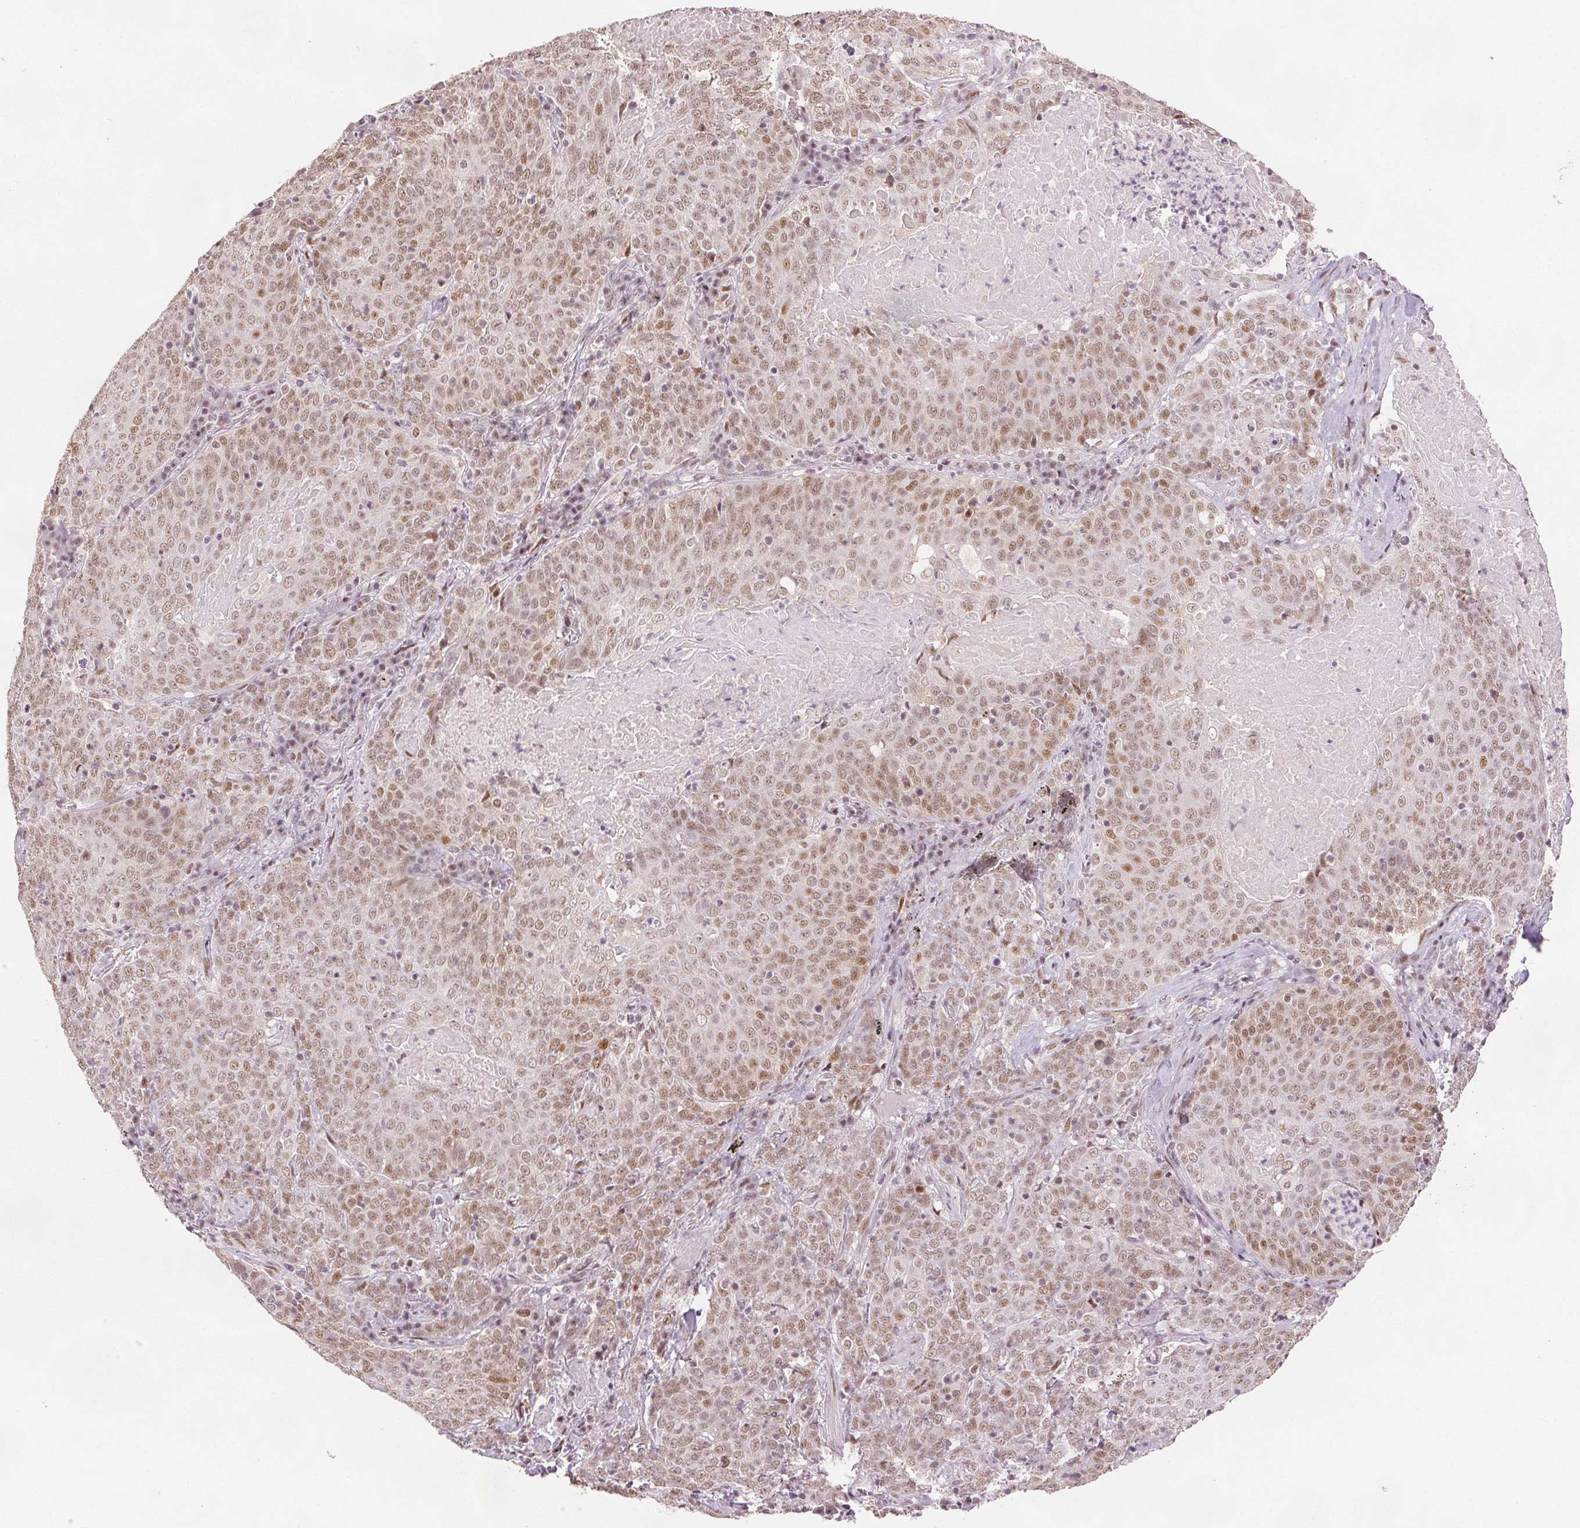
{"staining": {"intensity": "moderate", "quantity": ">75%", "location": "nuclear"}, "tissue": "lung cancer", "cell_type": "Tumor cells", "image_type": "cancer", "snomed": [{"axis": "morphology", "description": "Squamous cell carcinoma, NOS"}, {"axis": "topography", "description": "Lung"}], "caption": "Immunohistochemical staining of lung cancer (squamous cell carcinoma) reveals medium levels of moderate nuclear protein positivity in approximately >75% of tumor cells.", "gene": "ZNF703", "patient": {"sex": "male", "age": 82}}